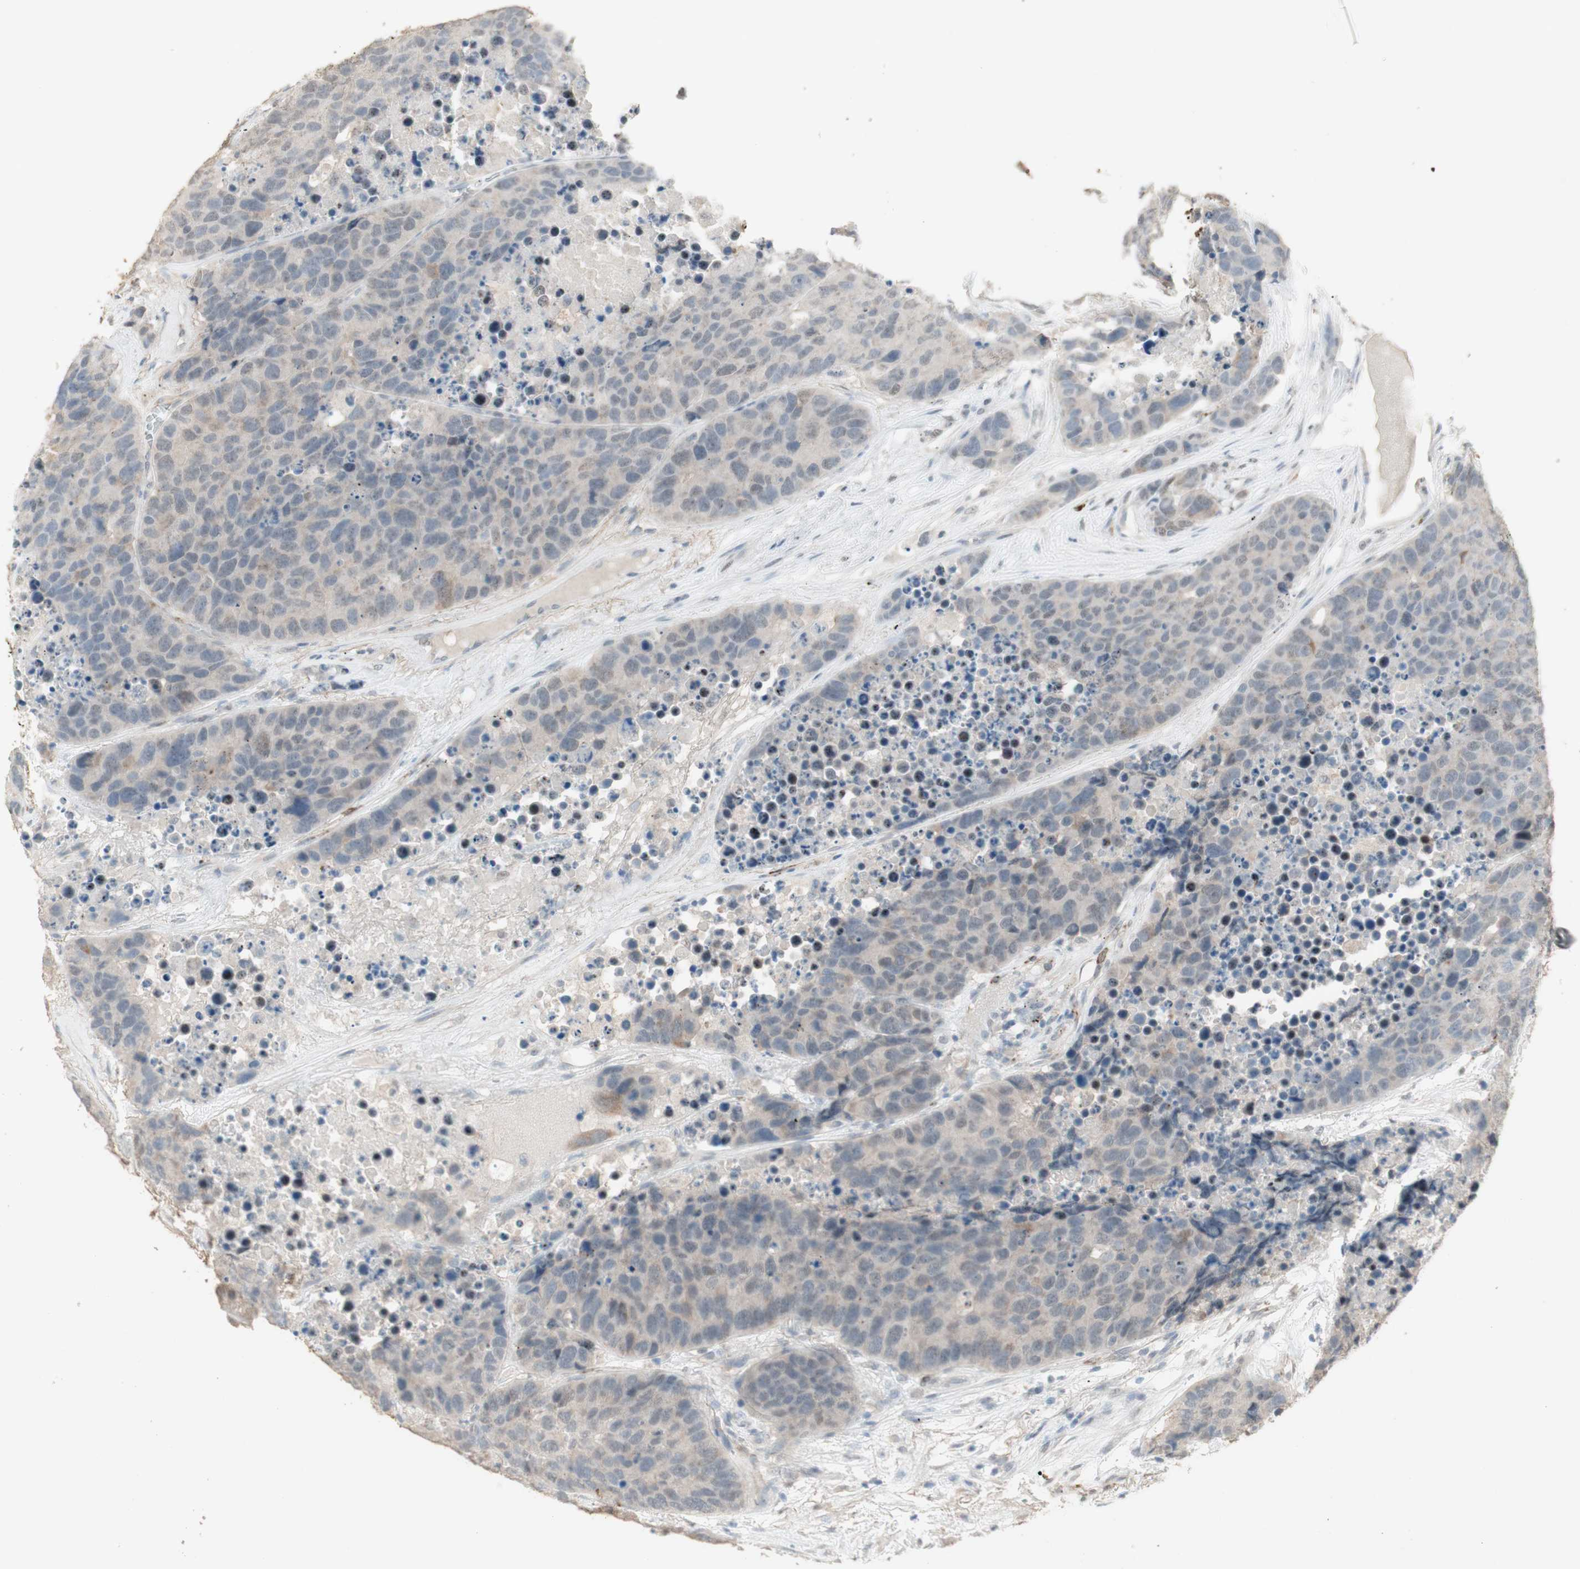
{"staining": {"intensity": "weak", "quantity": "25%-75%", "location": "cytoplasmic/membranous"}, "tissue": "carcinoid", "cell_type": "Tumor cells", "image_type": "cancer", "snomed": [{"axis": "morphology", "description": "Carcinoid, malignant, NOS"}, {"axis": "topography", "description": "Lung"}], "caption": "IHC of malignant carcinoid shows low levels of weak cytoplasmic/membranous positivity in approximately 25%-75% of tumor cells.", "gene": "MUC3A", "patient": {"sex": "male", "age": 60}}